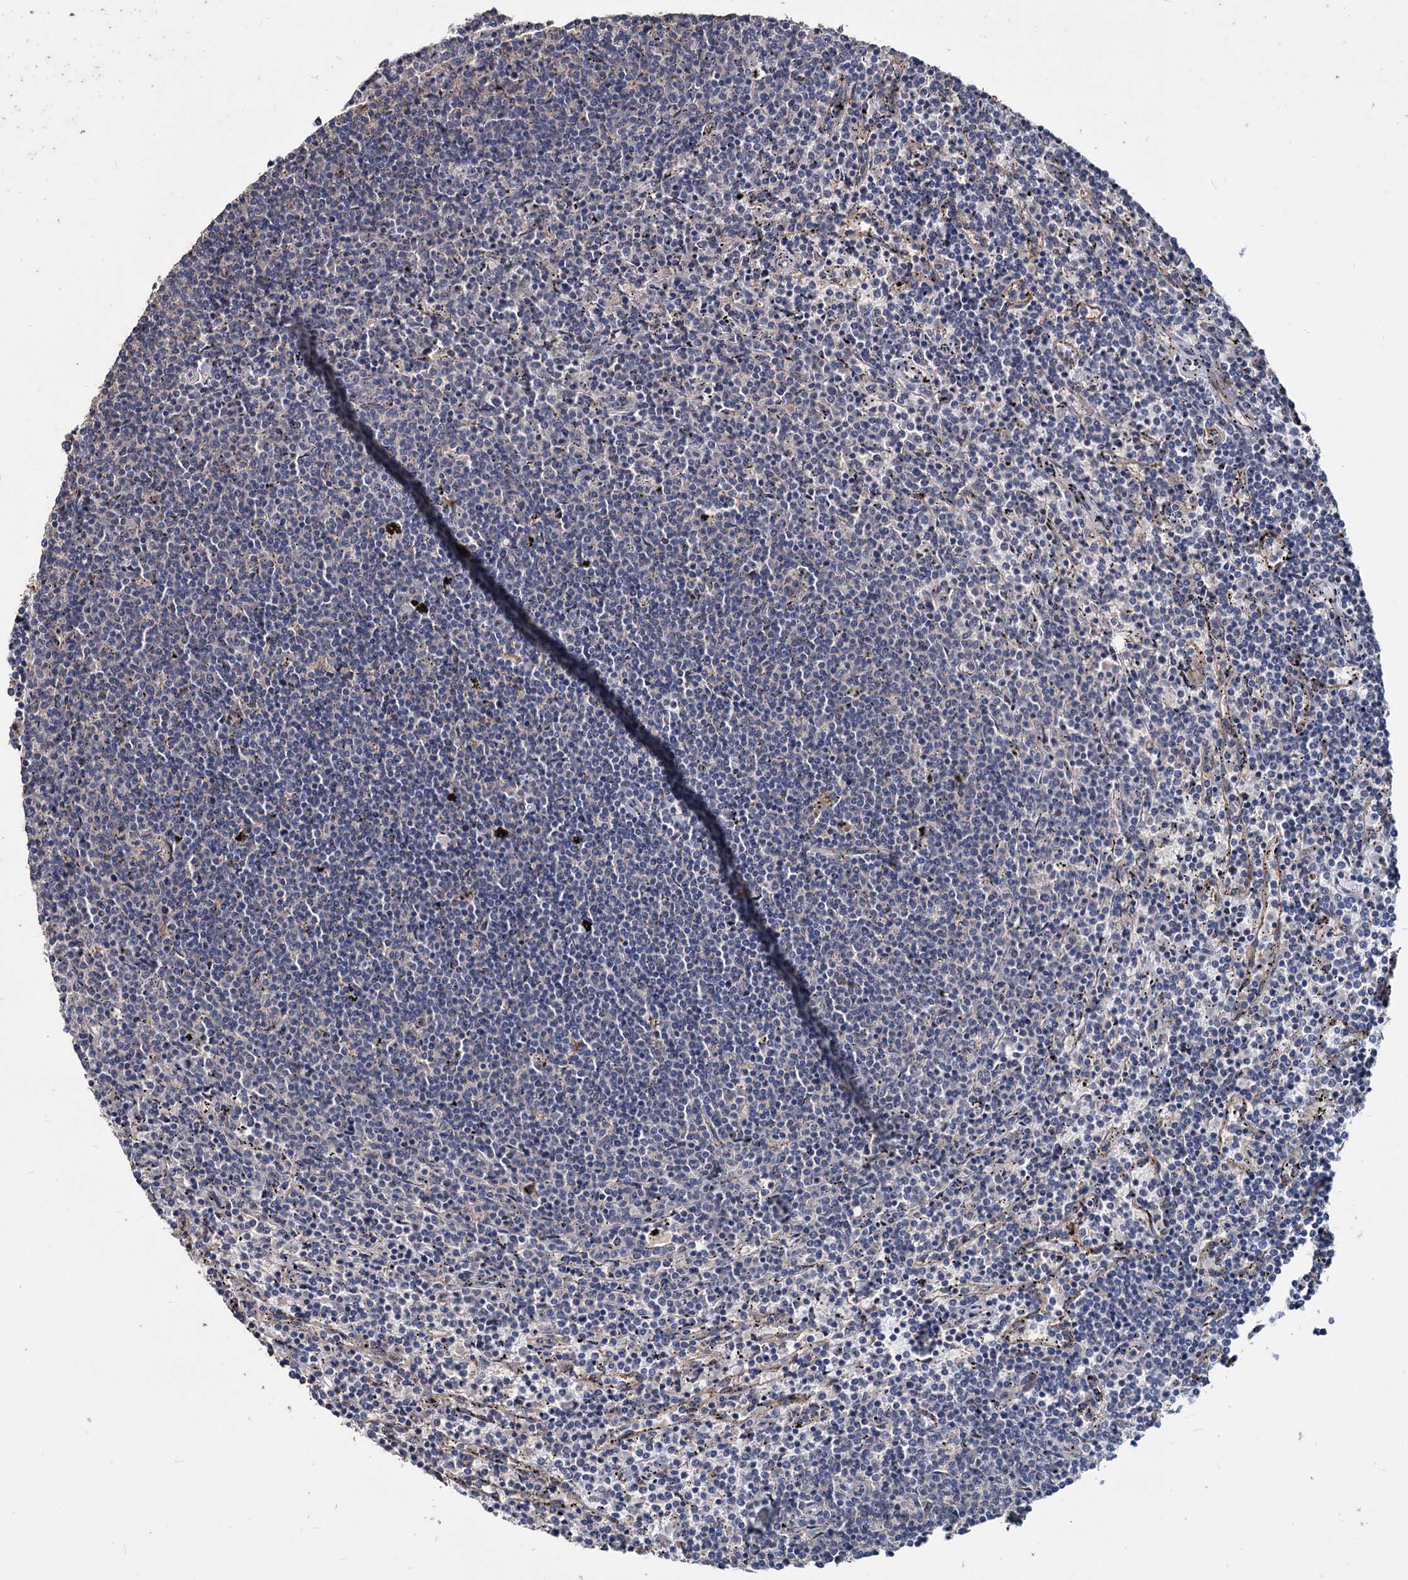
{"staining": {"intensity": "negative", "quantity": "none", "location": "none"}, "tissue": "lymphoma", "cell_type": "Tumor cells", "image_type": "cancer", "snomed": [{"axis": "morphology", "description": "Malignant lymphoma, non-Hodgkin's type, Low grade"}, {"axis": "topography", "description": "Spleen"}], "caption": "Immunohistochemistry image of lymphoma stained for a protein (brown), which demonstrates no expression in tumor cells. The staining is performed using DAB (3,3'-diaminobenzidine) brown chromogen with nuclei counter-stained in using hematoxylin.", "gene": "DEPDC4", "patient": {"sex": "female", "age": 50}}